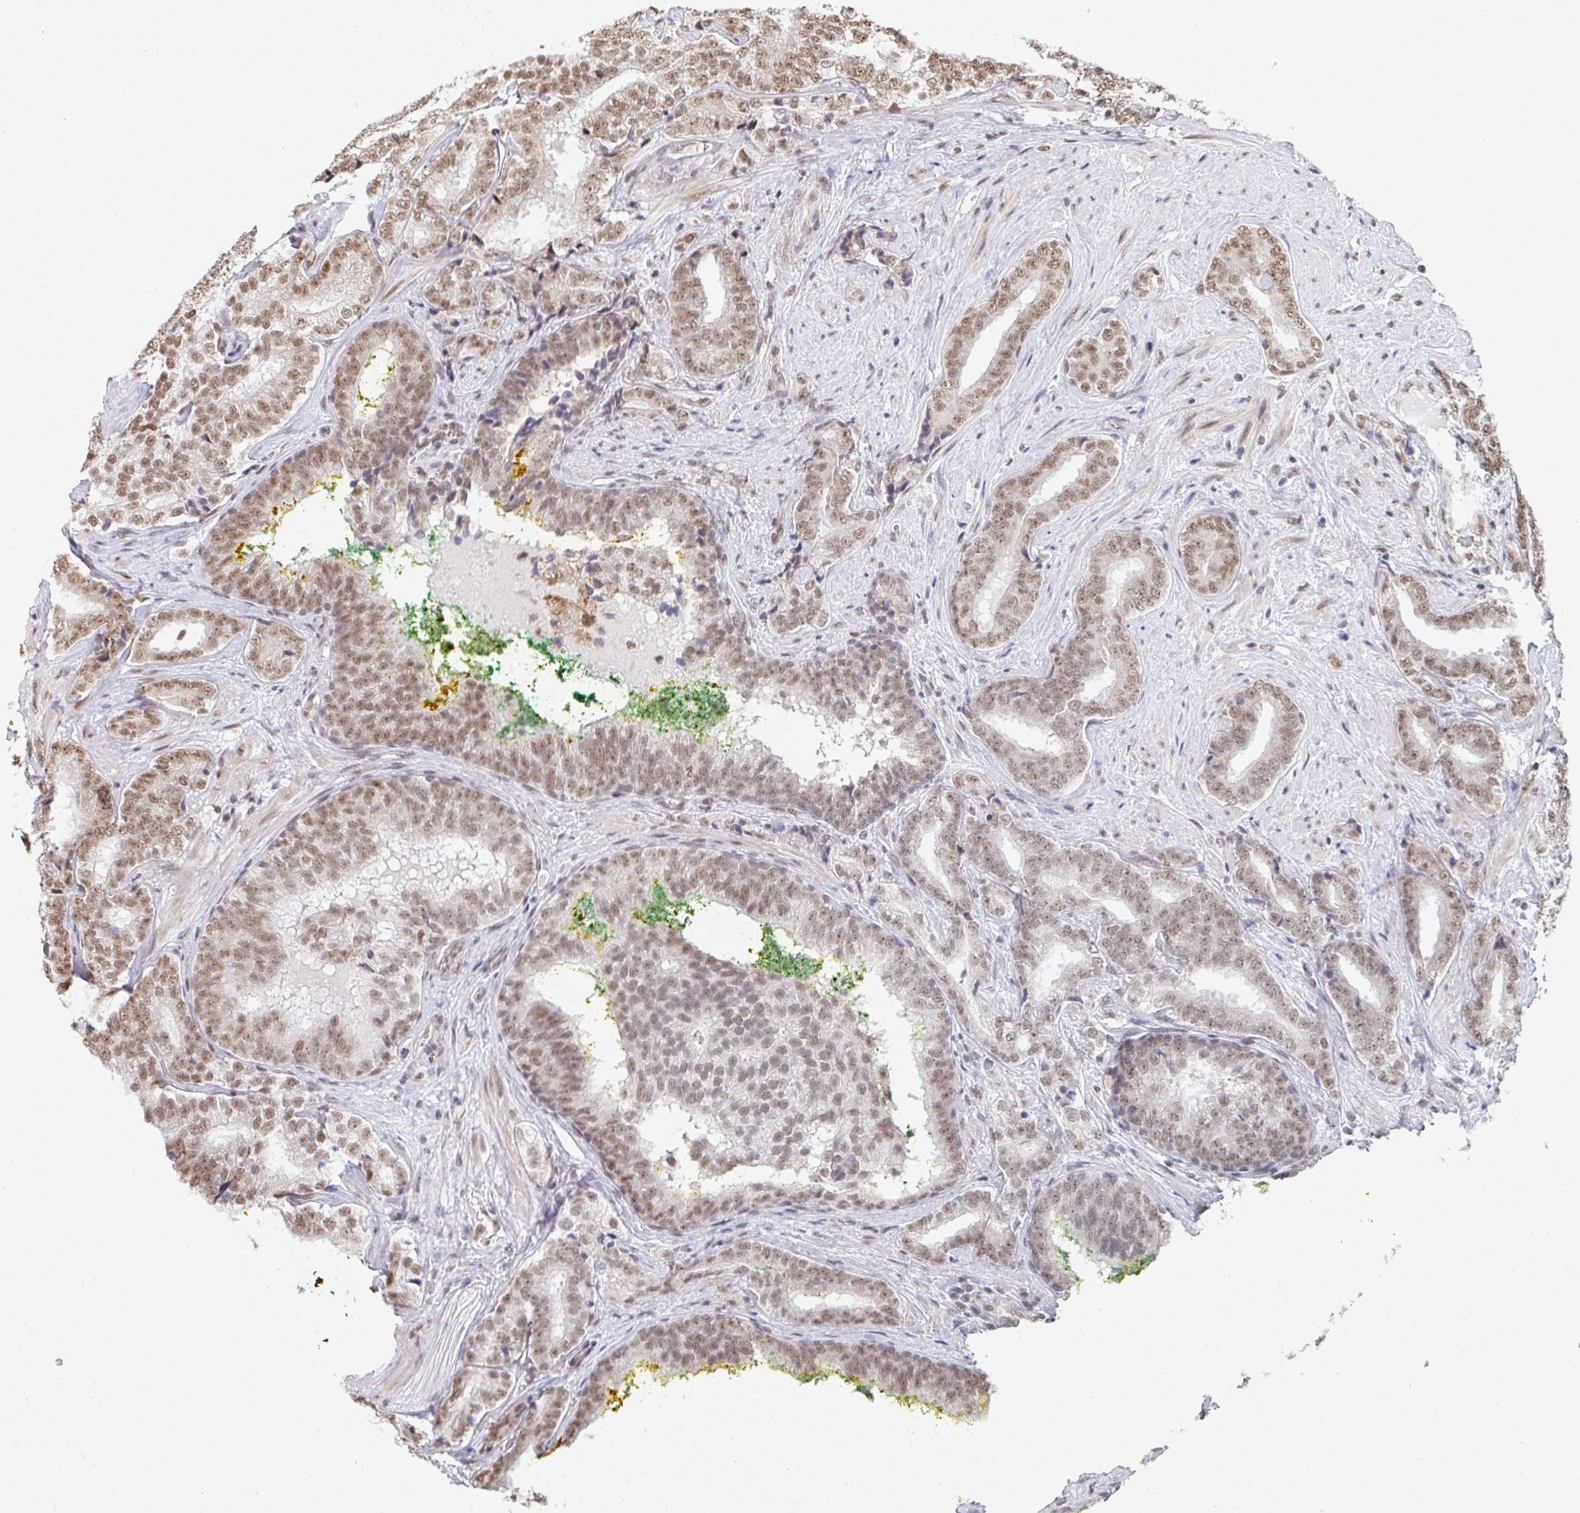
{"staining": {"intensity": "moderate", "quantity": ">75%", "location": "nuclear"}, "tissue": "prostate cancer", "cell_type": "Tumor cells", "image_type": "cancer", "snomed": [{"axis": "morphology", "description": "Adenocarcinoma, High grade"}, {"axis": "topography", "description": "Prostate"}], "caption": "Immunohistochemical staining of prostate cancer (high-grade adenocarcinoma) displays medium levels of moderate nuclear expression in about >75% of tumor cells. The staining was performed using DAB (3,3'-diaminobenzidine), with brown indicating positive protein expression. Nuclei are stained blue with hematoxylin.", "gene": "MBNL1", "patient": {"sex": "male", "age": 72}}